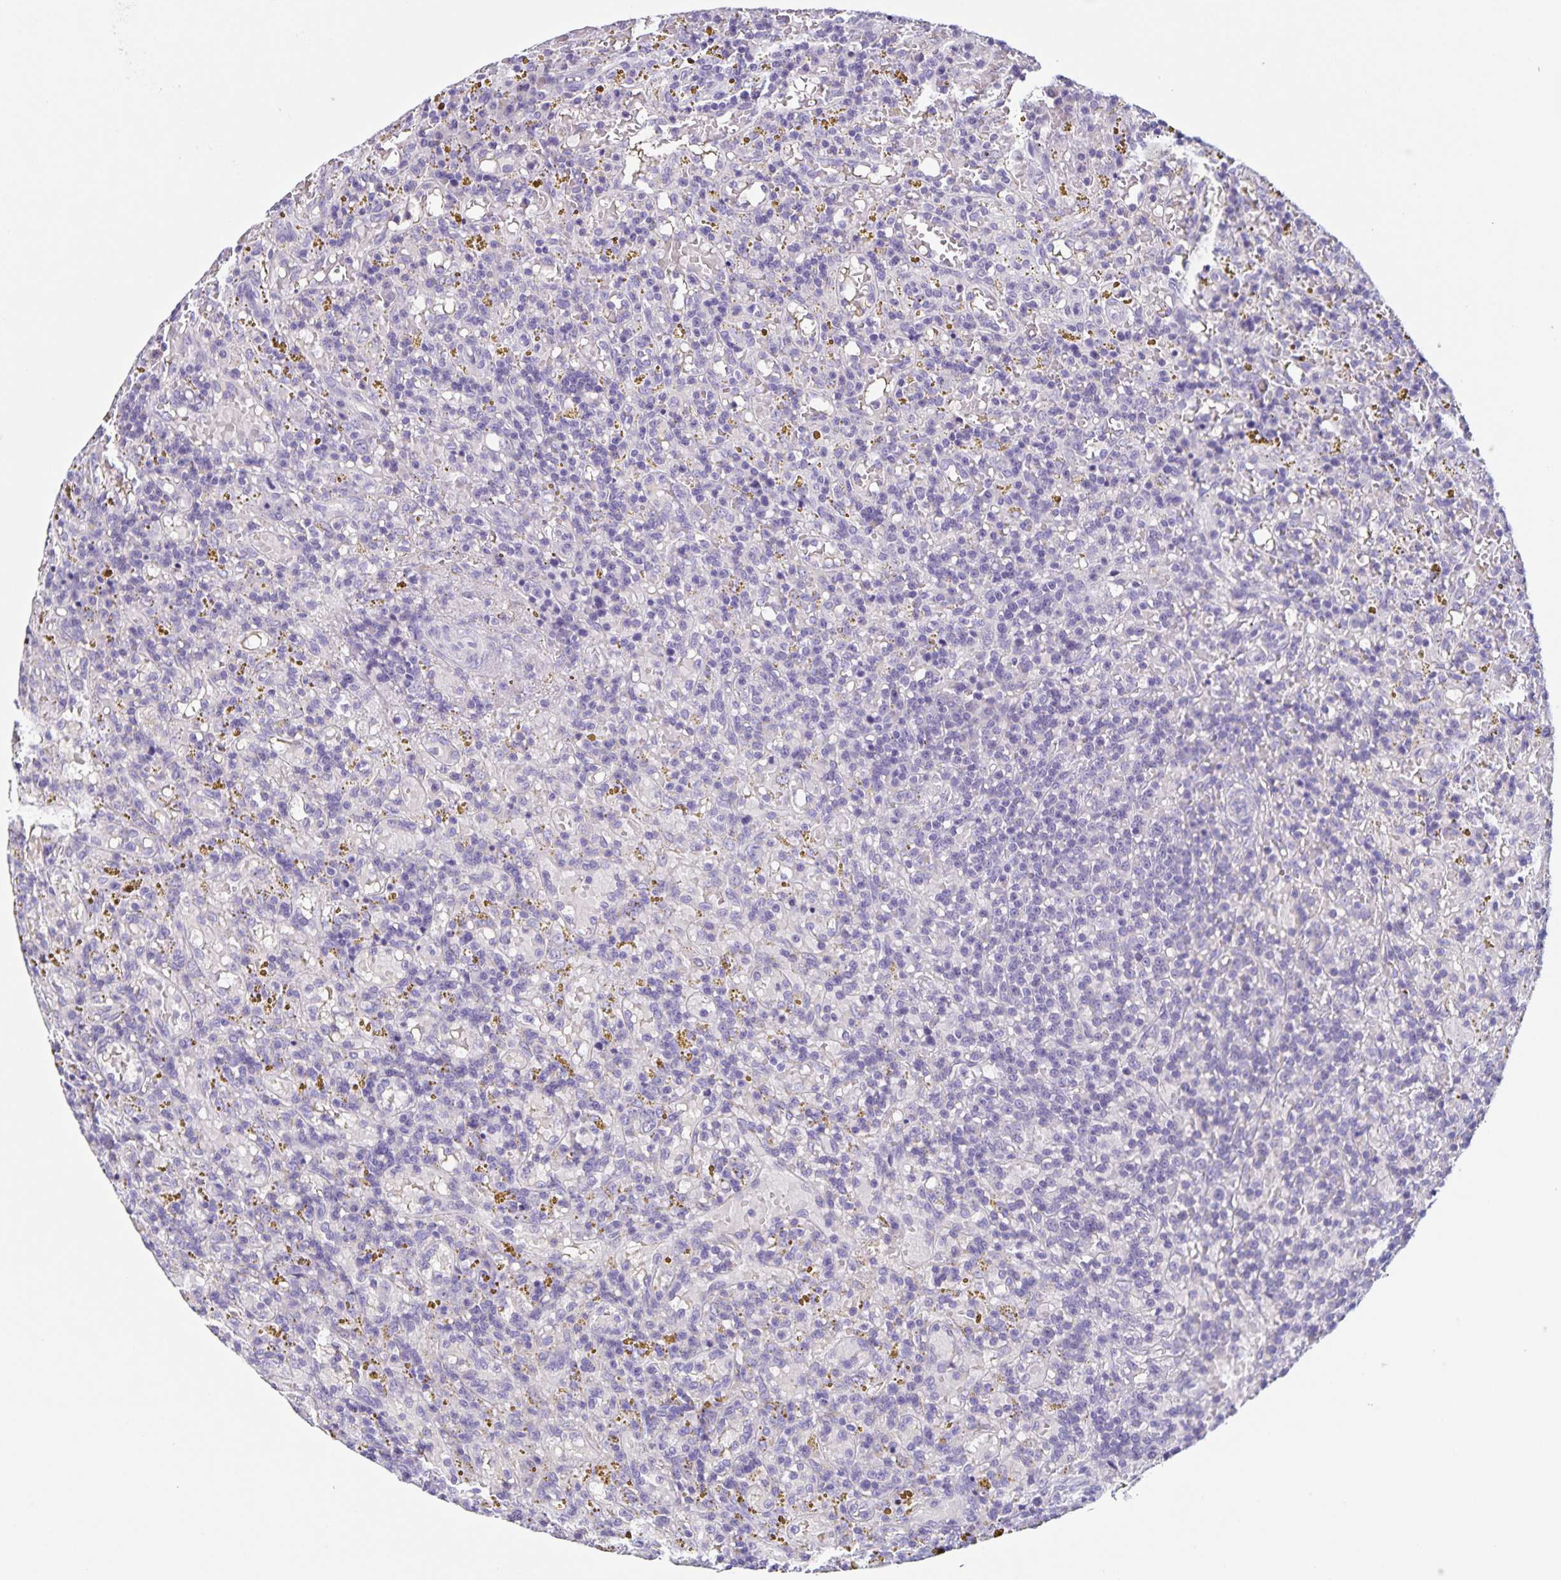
{"staining": {"intensity": "negative", "quantity": "none", "location": "none"}, "tissue": "lymphoma", "cell_type": "Tumor cells", "image_type": "cancer", "snomed": [{"axis": "morphology", "description": "Malignant lymphoma, non-Hodgkin's type, Low grade"}, {"axis": "topography", "description": "Spleen"}], "caption": "Immunohistochemistry histopathology image of lymphoma stained for a protein (brown), which exhibits no positivity in tumor cells.", "gene": "SLC12A3", "patient": {"sex": "female", "age": 65}}